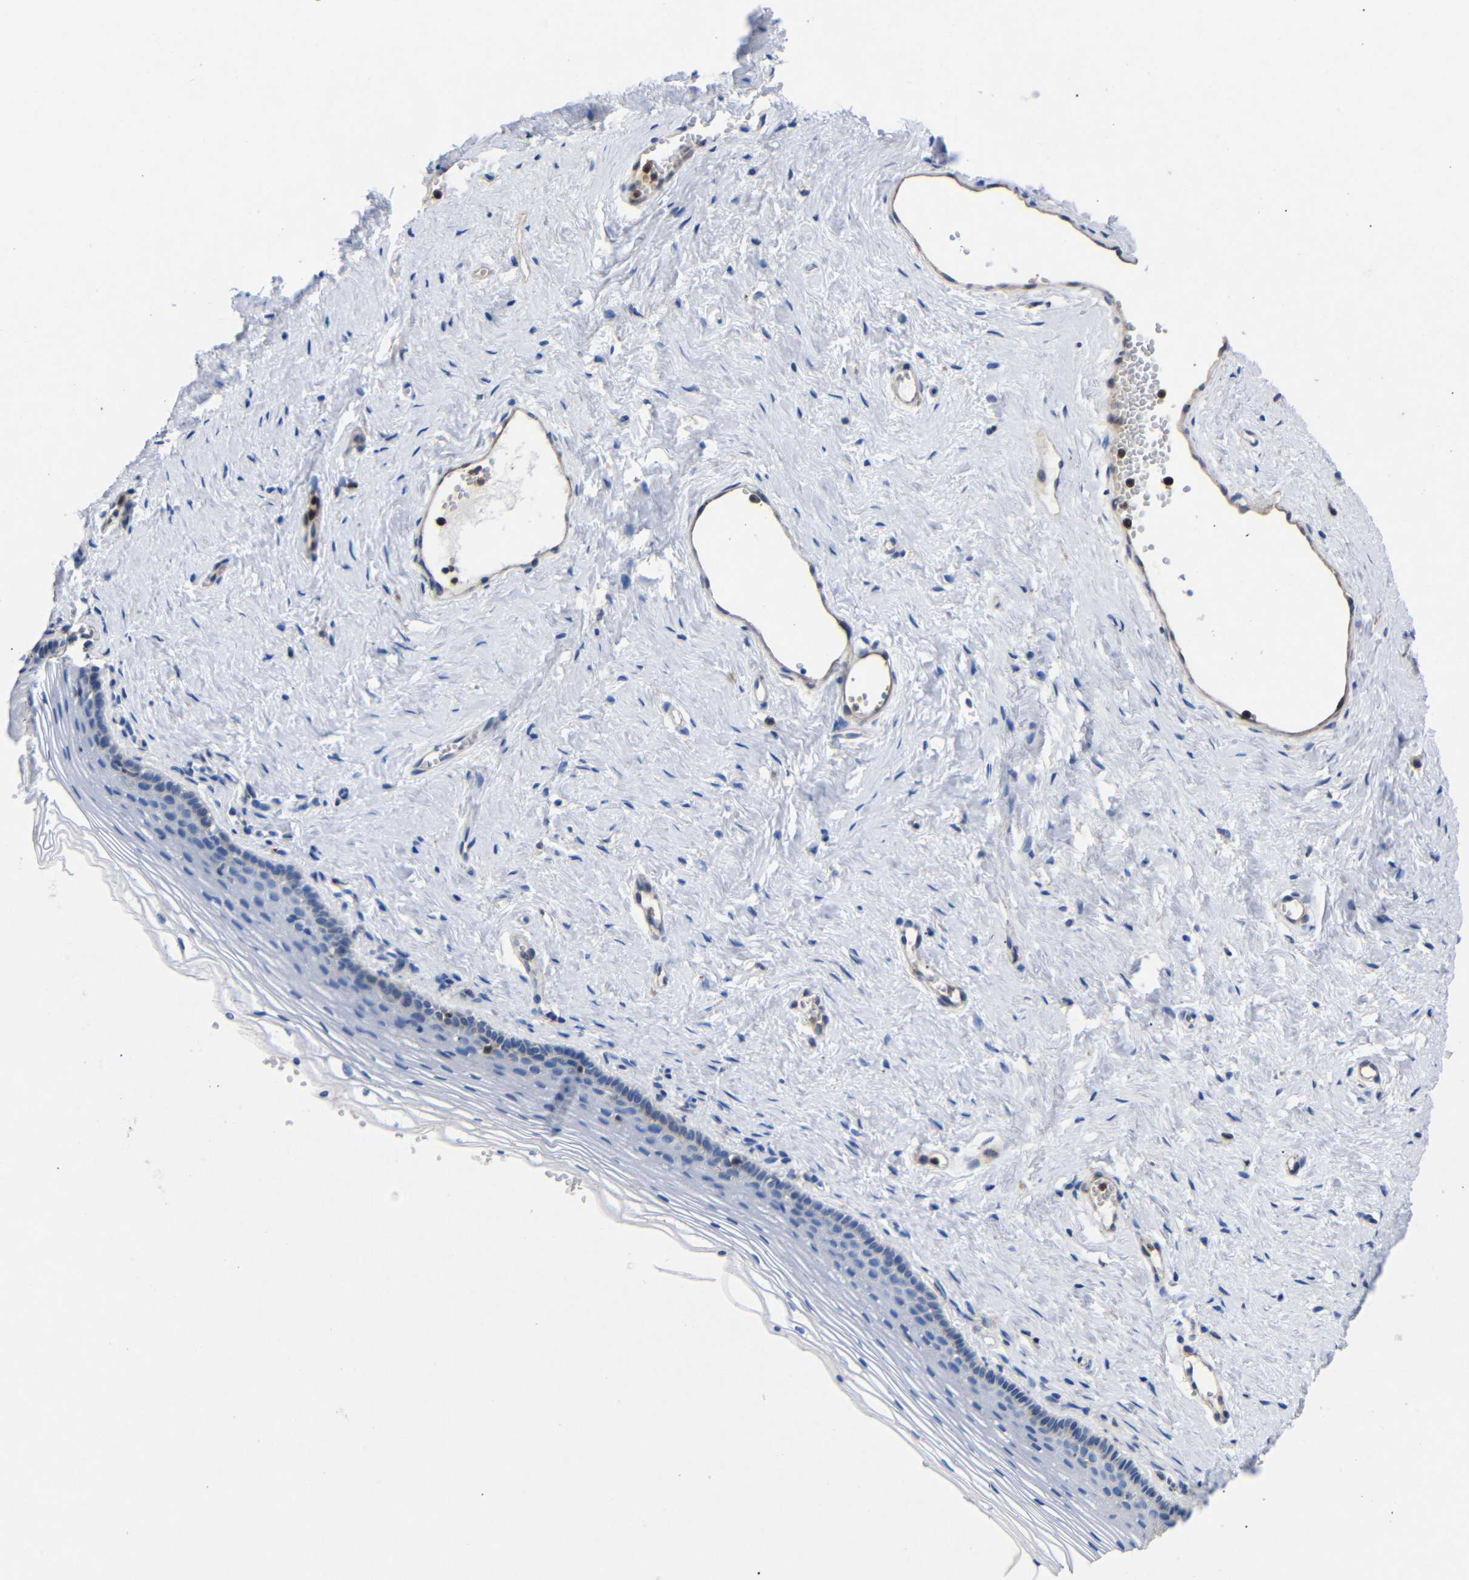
{"staining": {"intensity": "weak", "quantity": "<25%", "location": "cytoplasmic/membranous"}, "tissue": "vagina", "cell_type": "Squamous epithelial cells", "image_type": "normal", "snomed": [{"axis": "morphology", "description": "Normal tissue, NOS"}, {"axis": "topography", "description": "Vagina"}], "caption": "Immunohistochemistry of benign human vagina reveals no positivity in squamous epithelial cells. (Brightfield microscopy of DAB (3,3'-diaminobenzidine) IHC at high magnification).", "gene": "SDCBP", "patient": {"sex": "female", "age": 32}}